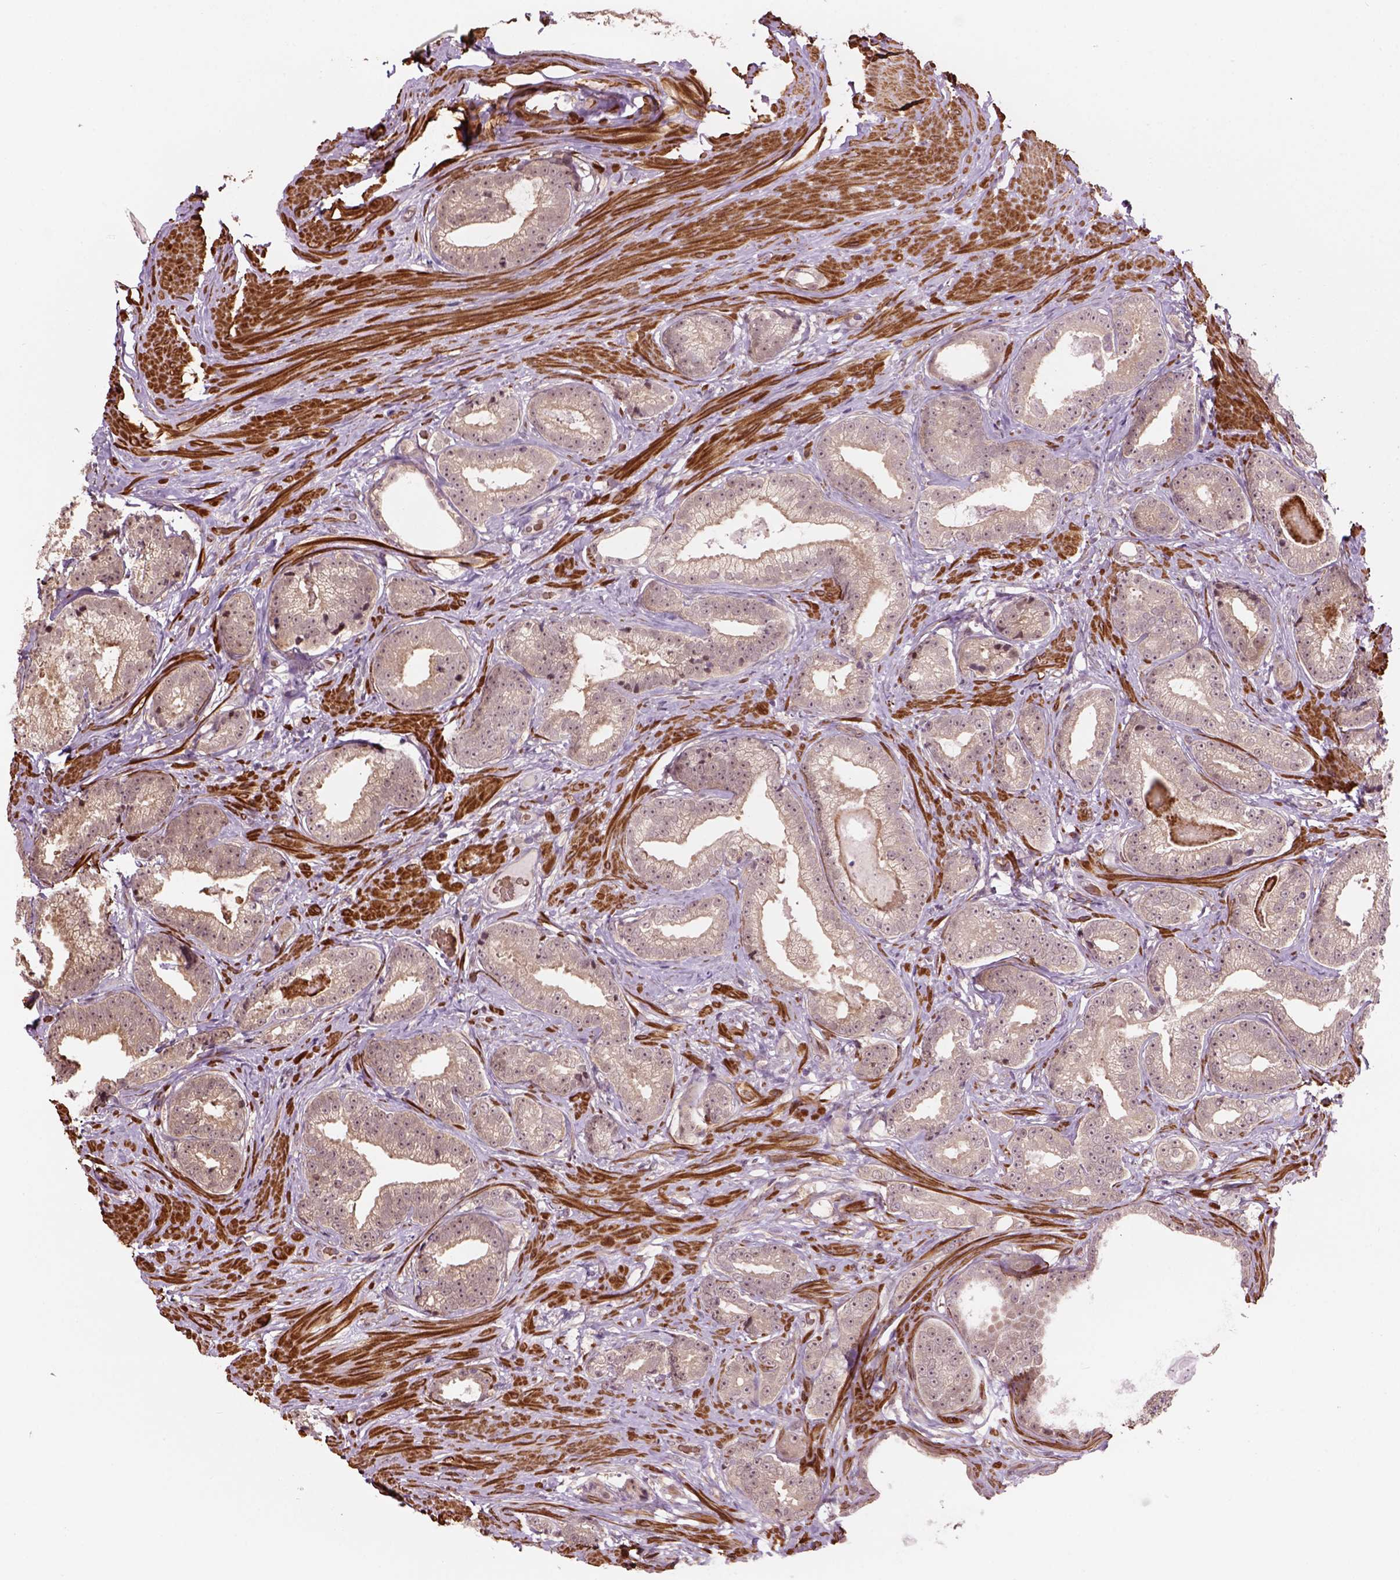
{"staining": {"intensity": "weak", "quantity": ">75%", "location": "cytoplasmic/membranous,nuclear"}, "tissue": "prostate cancer", "cell_type": "Tumor cells", "image_type": "cancer", "snomed": [{"axis": "morphology", "description": "Adenocarcinoma, Low grade"}, {"axis": "topography", "description": "Prostate"}], "caption": "About >75% of tumor cells in human prostate cancer (adenocarcinoma (low-grade)) exhibit weak cytoplasmic/membranous and nuclear protein positivity as visualized by brown immunohistochemical staining.", "gene": "PSMD11", "patient": {"sex": "male", "age": 61}}